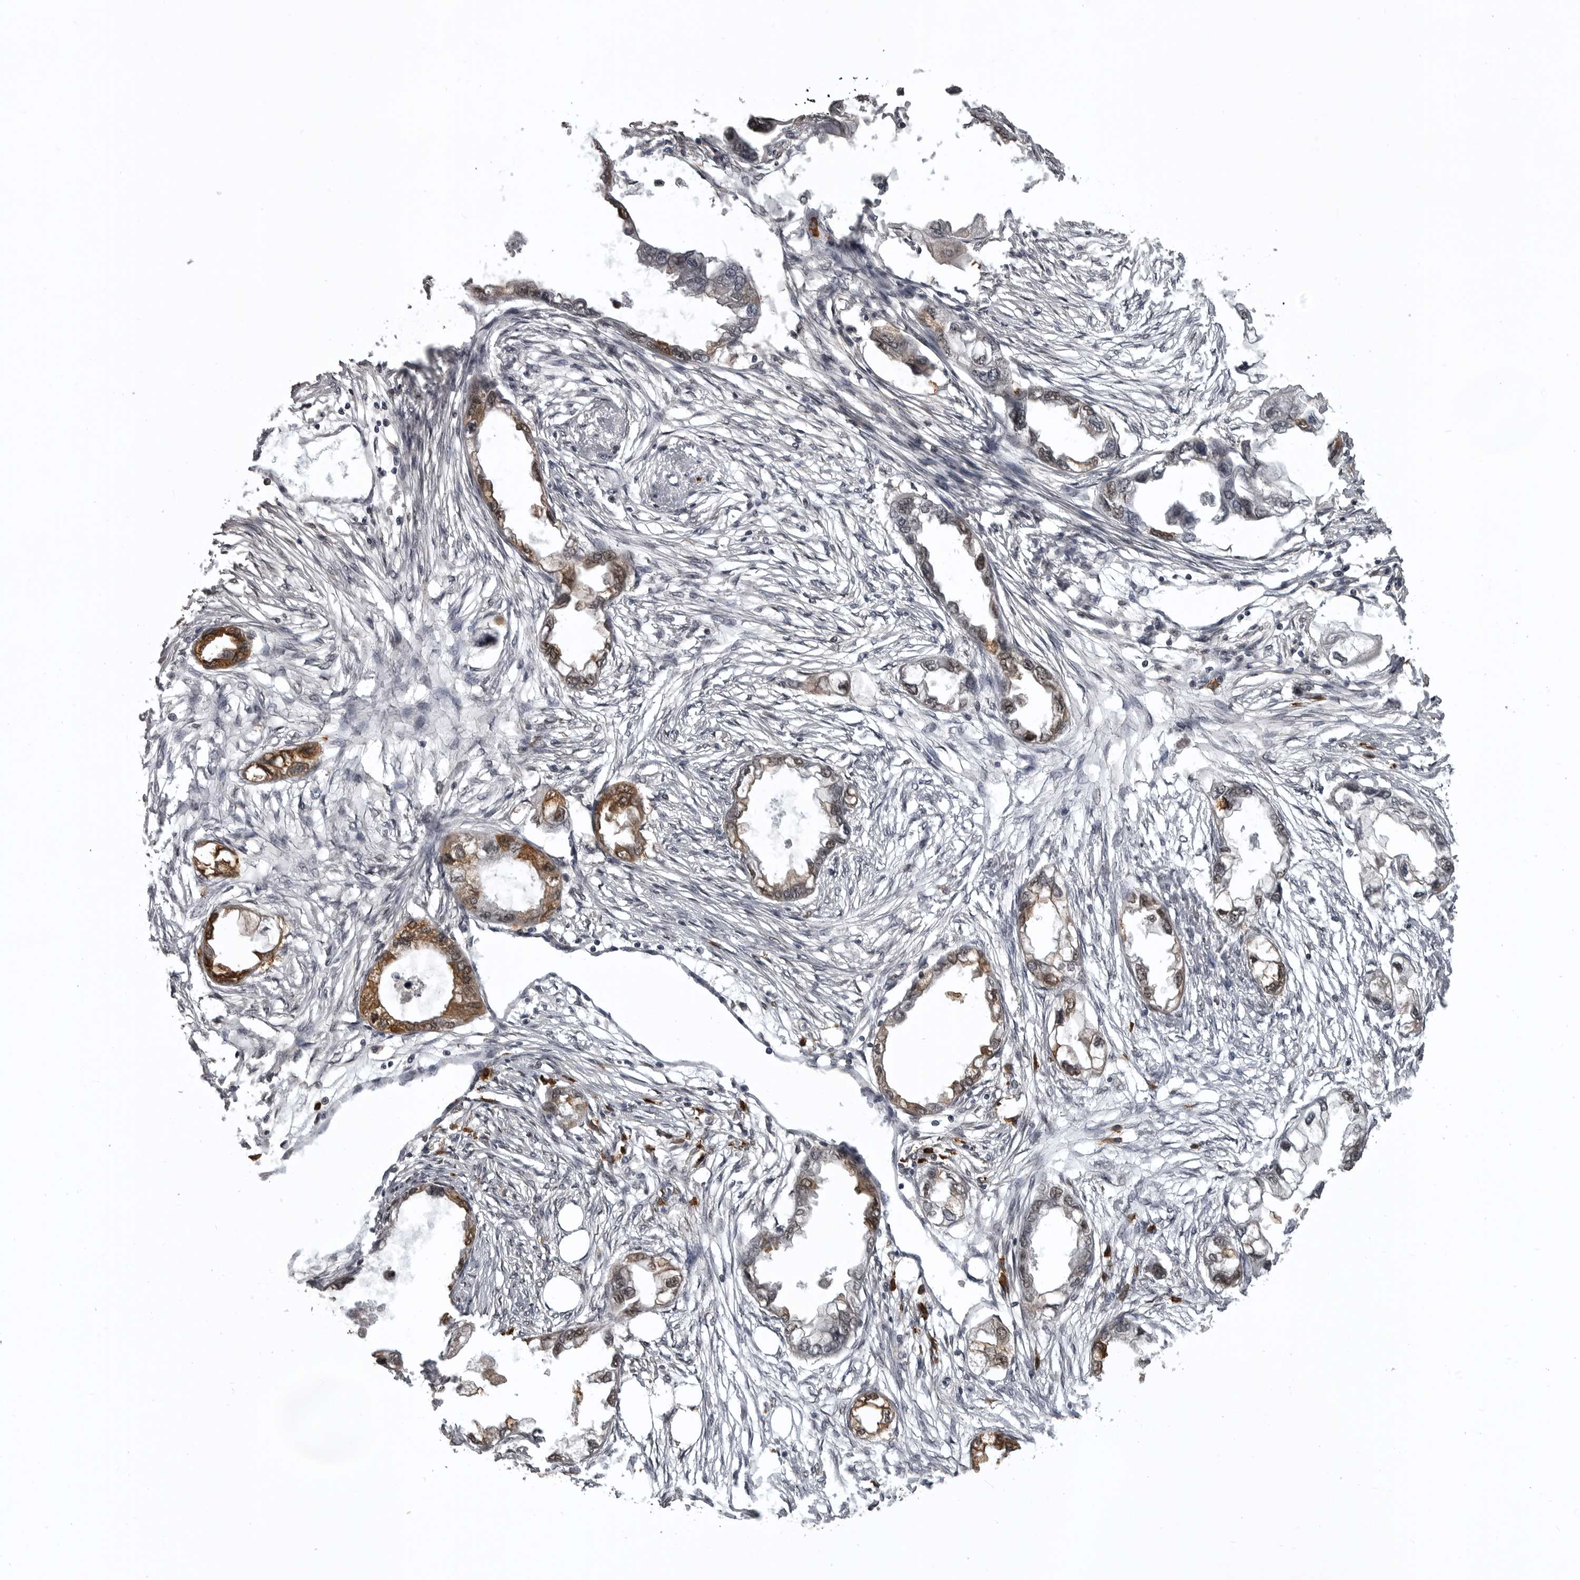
{"staining": {"intensity": "moderate", "quantity": "25%-75%", "location": "cytoplasmic/membranous"}, "tissue": "endometrial cancer", "cell_type": "Tumor cells", "image_type": "cancer", "snomed": [{"axis": "morphology", "description": "Adenocarcinoma, NOS"}, {"axis": "morphology", "description": "Adenocarcinoma, metastatic, NOS"}, {"axis": "topography", "description": "Adipose tissue"}, {"axis": "topography", "description": "Endometrium"}], "caption": "Immunohistochemistry micrograph of human endometrial metastatic adenocarcinoma stained for a protein (brown), which shows medium levels of moderate cytoplasmic/membranous positivity in approximately 25%-75% of tumor cells.", "gene": "SNX16", "patient": {"sex": "female", "age": 67}}